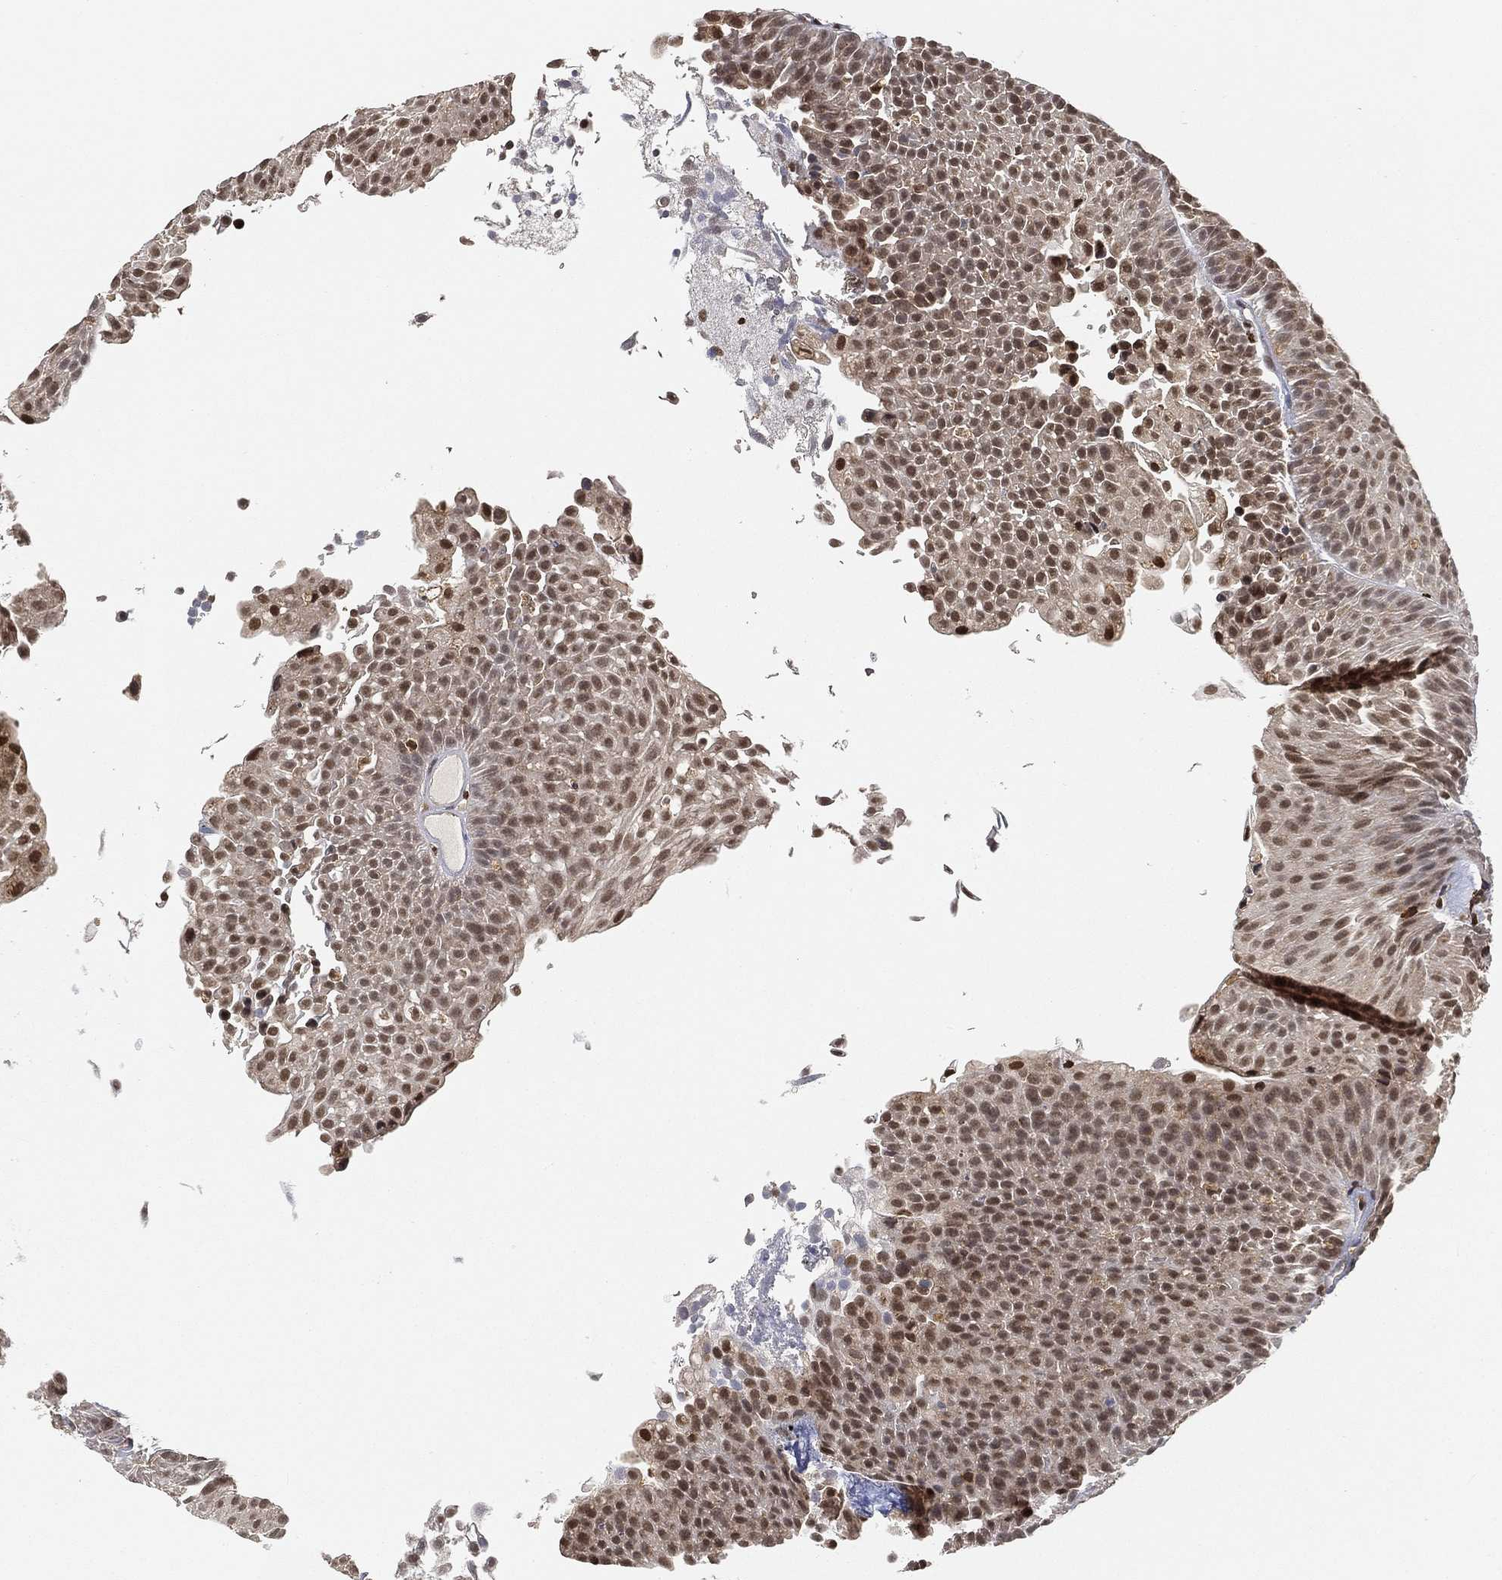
{"staining": {"intensity": "moderate", "quantity": "<25%", "location": "nuclear"}, "tissue": "urothelial cancer", "cell_type": "Tumor cells", "image_type": "cancer", "snomed": [{"axis": "morphology", "description": "Urothelial carcinoma, Low grade"}, {"axis": "topography", "description": "Urinary bladder"}], "caption": "A high-resolution micrograph shows immunohistochemistry staining of urothelial cancer, which shows moderate nuclear expression in about <25% of tumor cells.", "gene": "WDR26", "patient": {"sex": "male", "age": 65}}